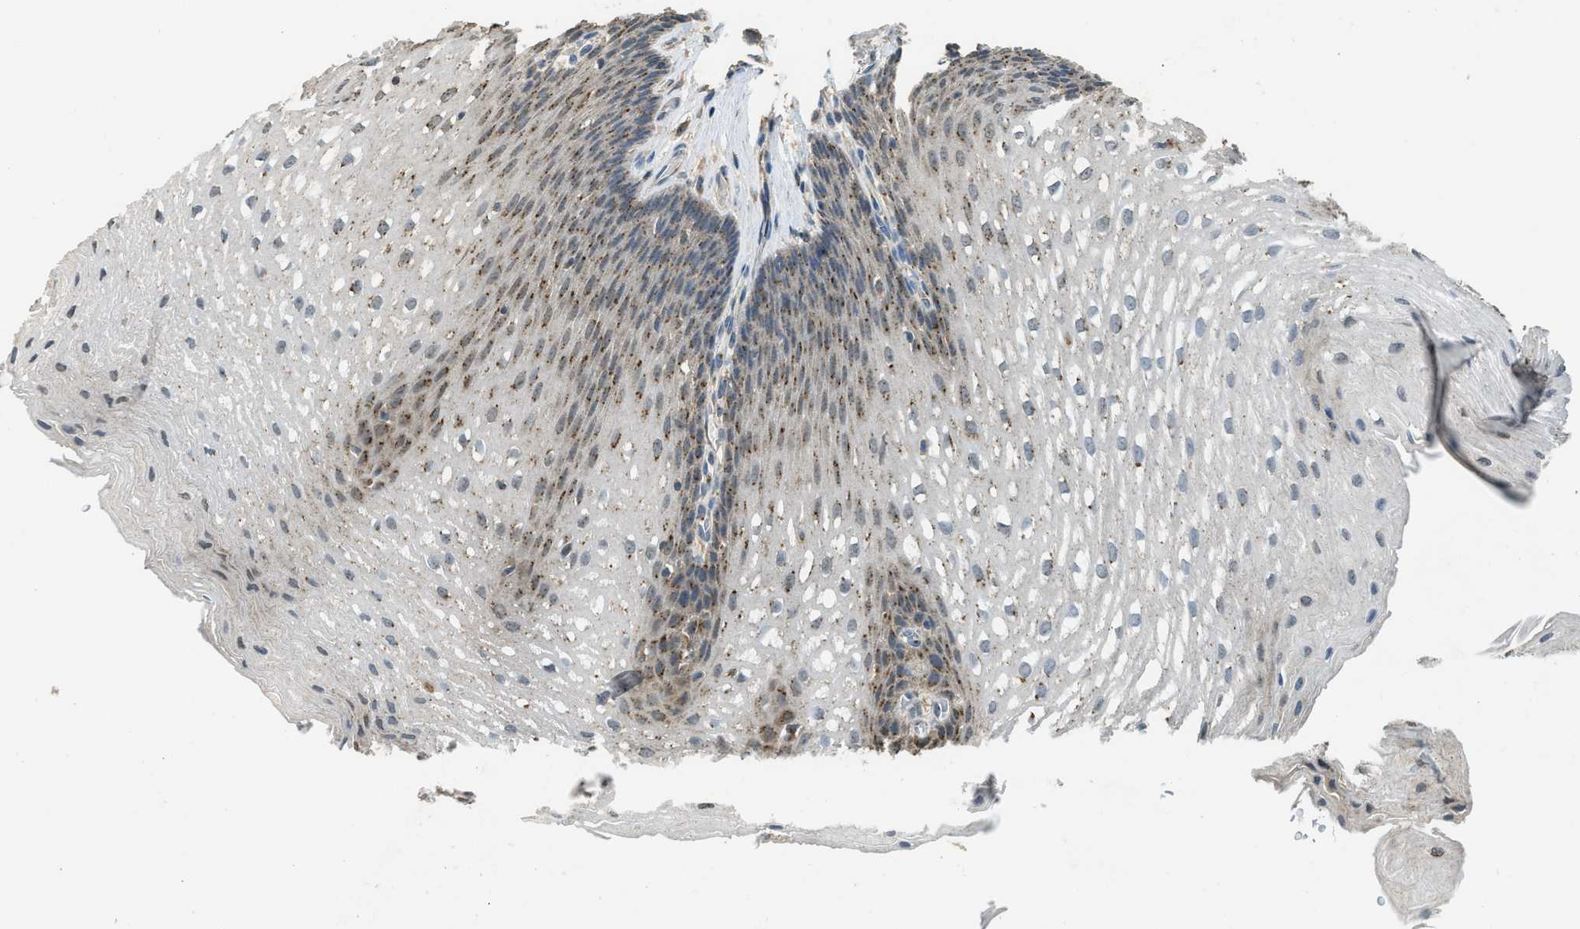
{"staining": {"intensity": "moderate", "quantity": ">75%", "location": "cytoplasmic/membranous"}, "tissue": "esophagus", "cell_type": "Squamous epithelial cells", "image_type": "normal", "snomed": [{"axis": "morphology", "description": "Normal tissue, NOS"}, {"axis": "topography", "description": "Esophagus"}], "caption": "DAB (3,3'-diaminobenzidine) immunohistochemical staining of benign esophagus exhibits moderate cytoplasmic/membranous protein staining in about >75% of squamous epithelial cells.", "gene": "IPO7", "patient": {"sex": "male", "age": 48}}